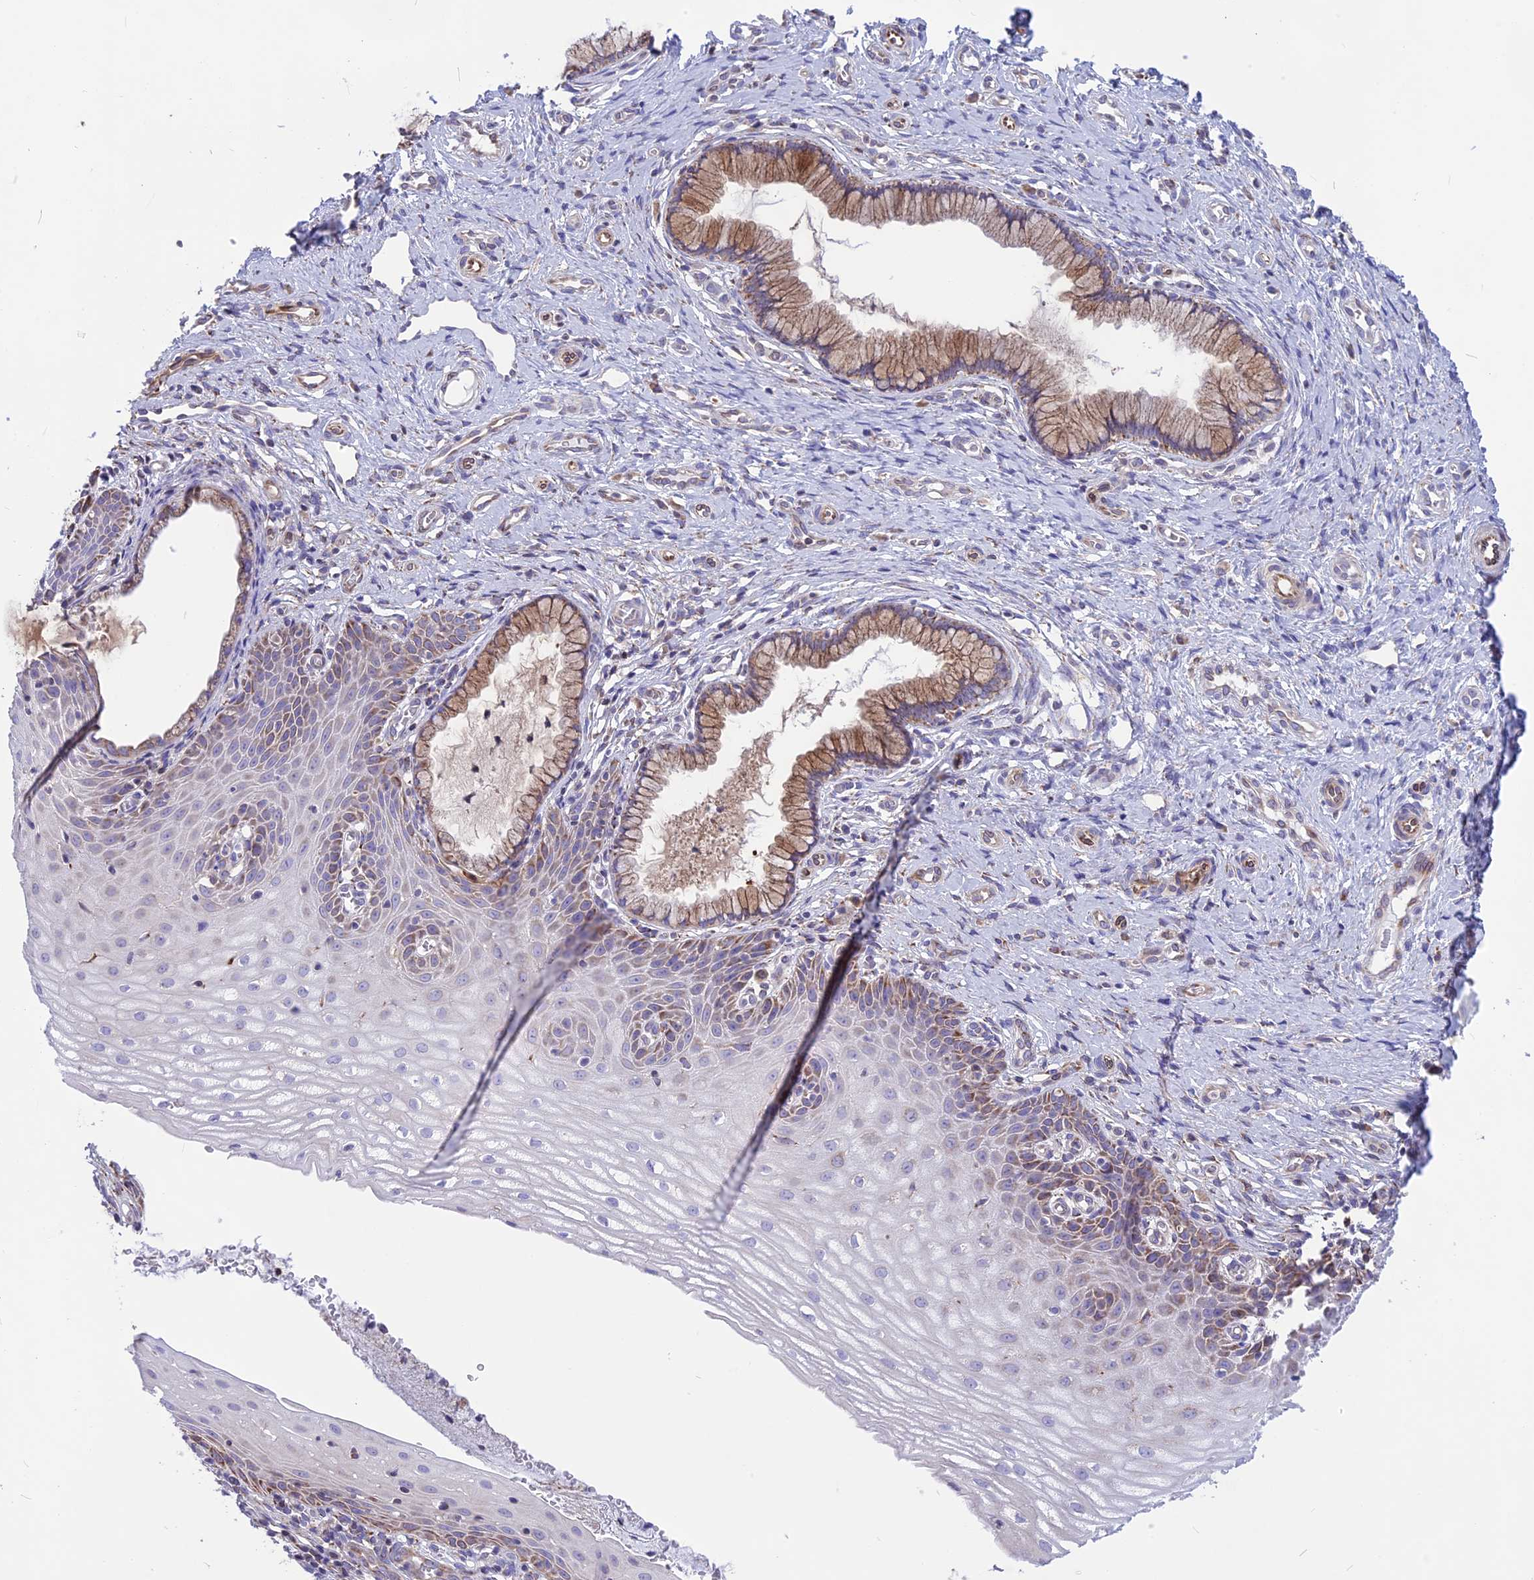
{"staining": {"intensity": "moderate", "quantity": "25%-75%", "location": "cytoplasmic/membranous"}, "tissue": "cervix", "cell_type": "Glandular cells", "image_type": "normal", "snomed": [{"axis": "morphology", "description": "Normal tissue, NOS"}, {"axis": "topography", "description": "Cervix"}], "caption": "Human cervix stained for a protein (brown) displays moderate cytoplasmic/membranous positive staining in approximately 25%-75% of glandular cells.", "gene": "DOC2B", "patient": {"sex": "female", "age": 36}}